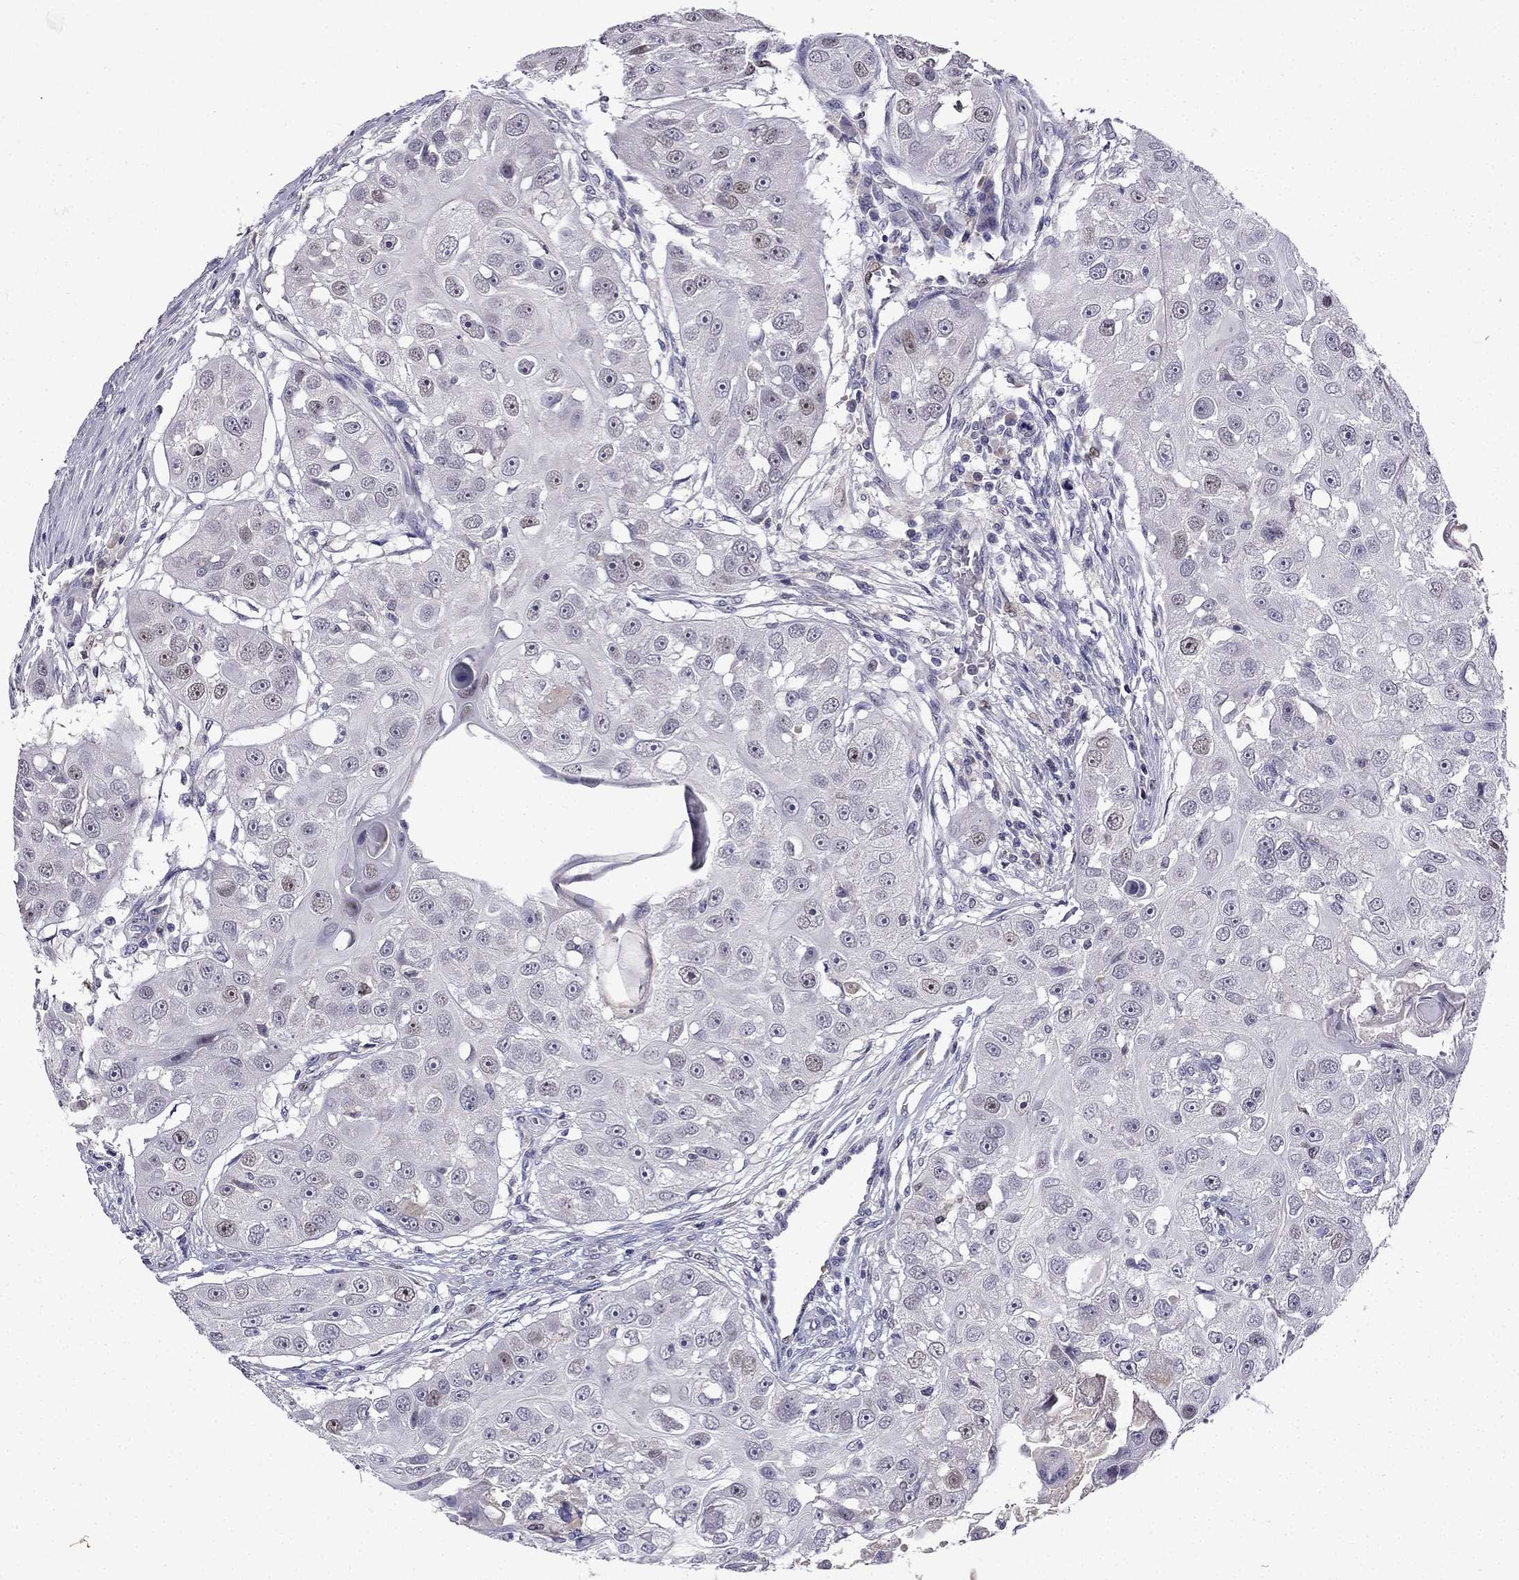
{"staining": {"intensity": "weak", "quantity": "<25%", "location": "nuclear"}, "tissue": "head and neck cancer", "cell_type": "Tumor cells", "image_type": "cancer", "snomed": [{"axis": "morphology", "description": "Squamous cell carcinoma, NOS"}, {"axis": "topography", "description": "Head-Neck"}], "caption": "Immunohistochemical staining of head and neck cancer (squamous cell carcinoma) exhibits no significant positivity in tumor cells. The staining was performed using DAB (3,3'-diaminobenzidine) to visualize the protein expression in brown, while the nuclei were stained in blue with hematoxylin (Magnification: 20x).", "gene": "UHRF1", "patient": {"sex": "male", "age": 51}}